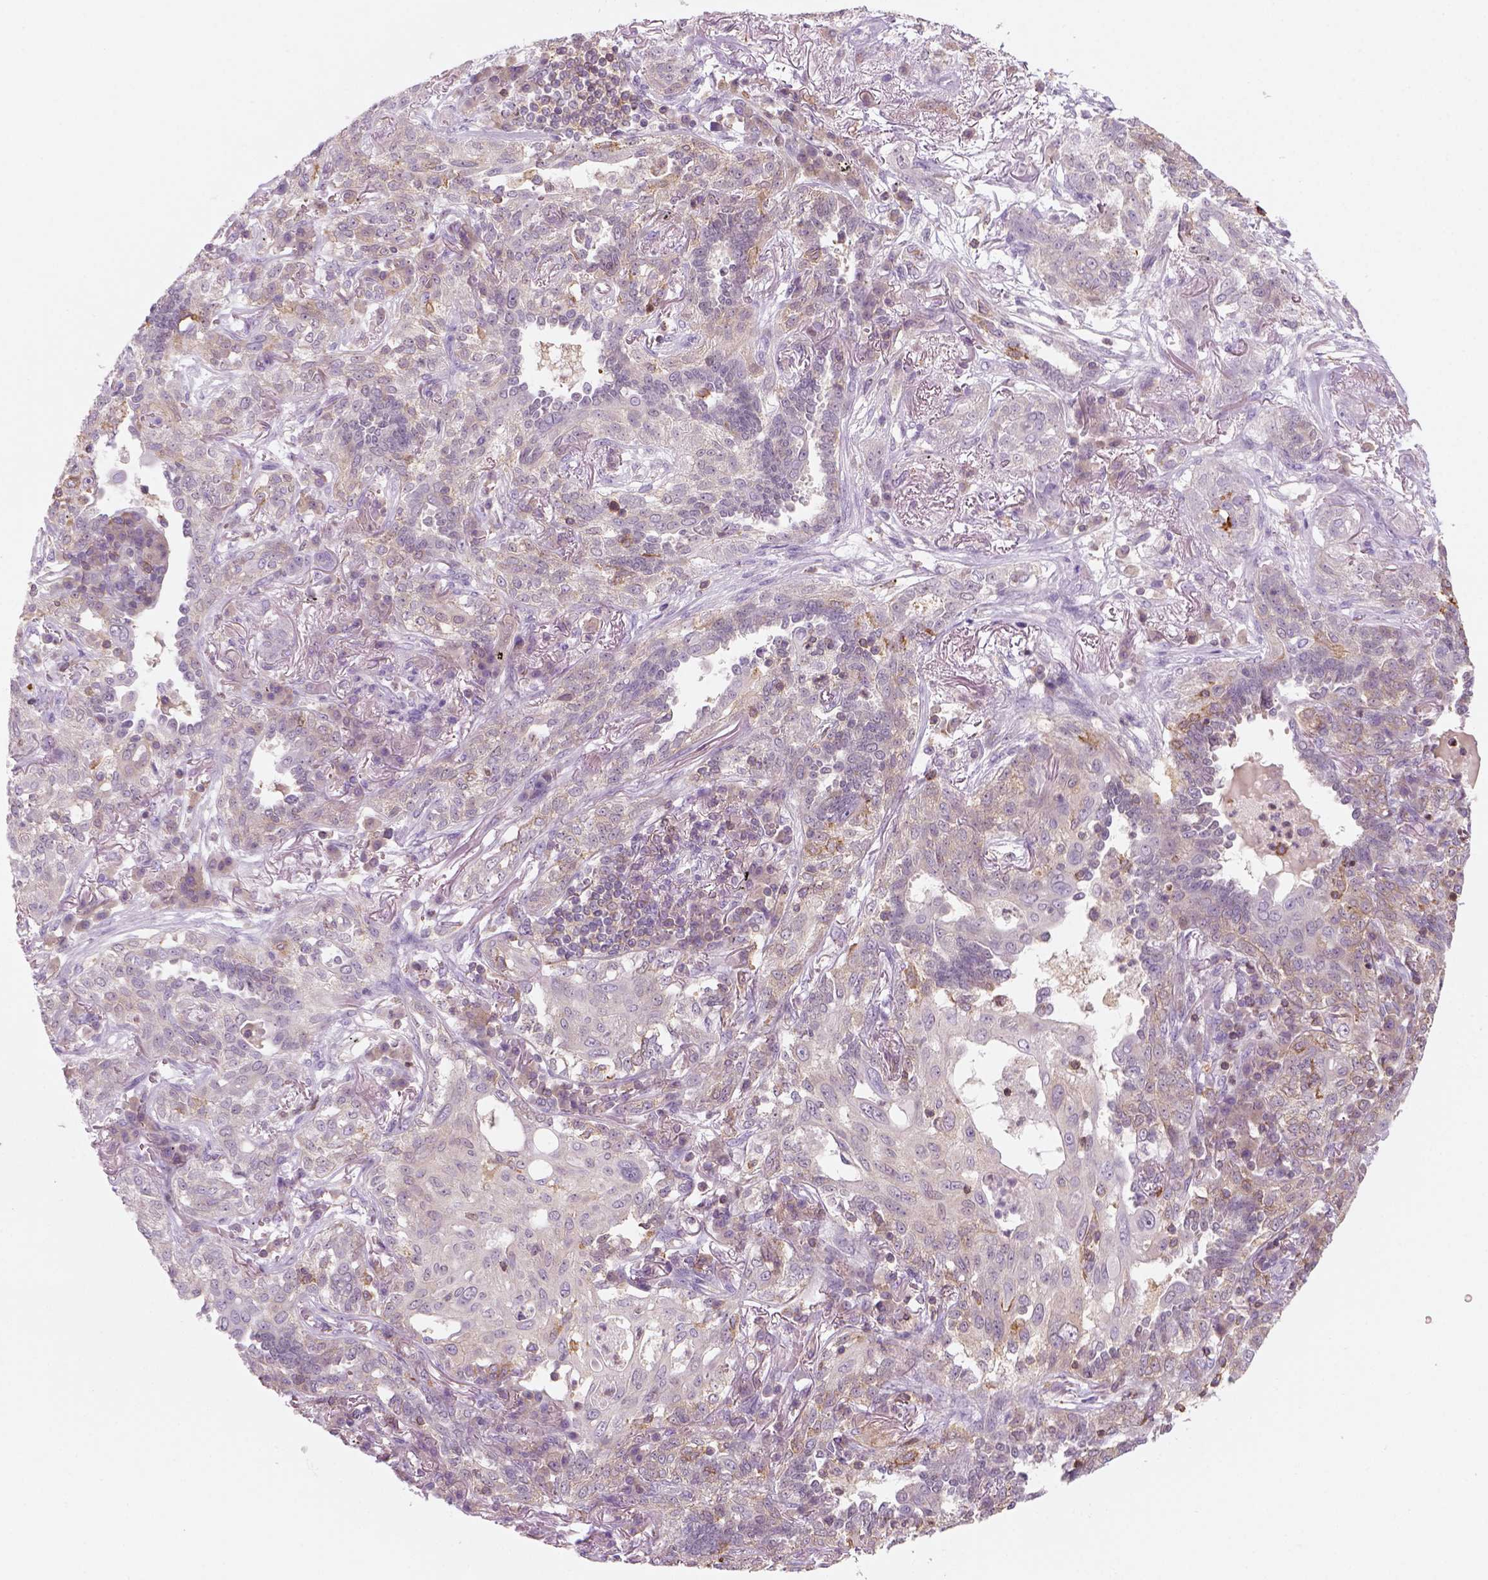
{"staining": {"intensity": "negative", "quantity": "none", "location": "none"}, "tissue": "lung cancer", "cell_type": "Tumor cells", "image_type": "cancer", "snomed": [{"axis": "morphology", "description": "Squamous cell carcinoma, NOS"}, {"axis": "topography", "description": "Lung"}], "caption": "Immunohistochemistry (IHC) histopathology image of squamous cell carcinoma (lung) stained for a protein (brown), which demonstrates no positivity in tumor cells.", "gene": "GOT1", "patient": {"sex": "female", "age": 70}}